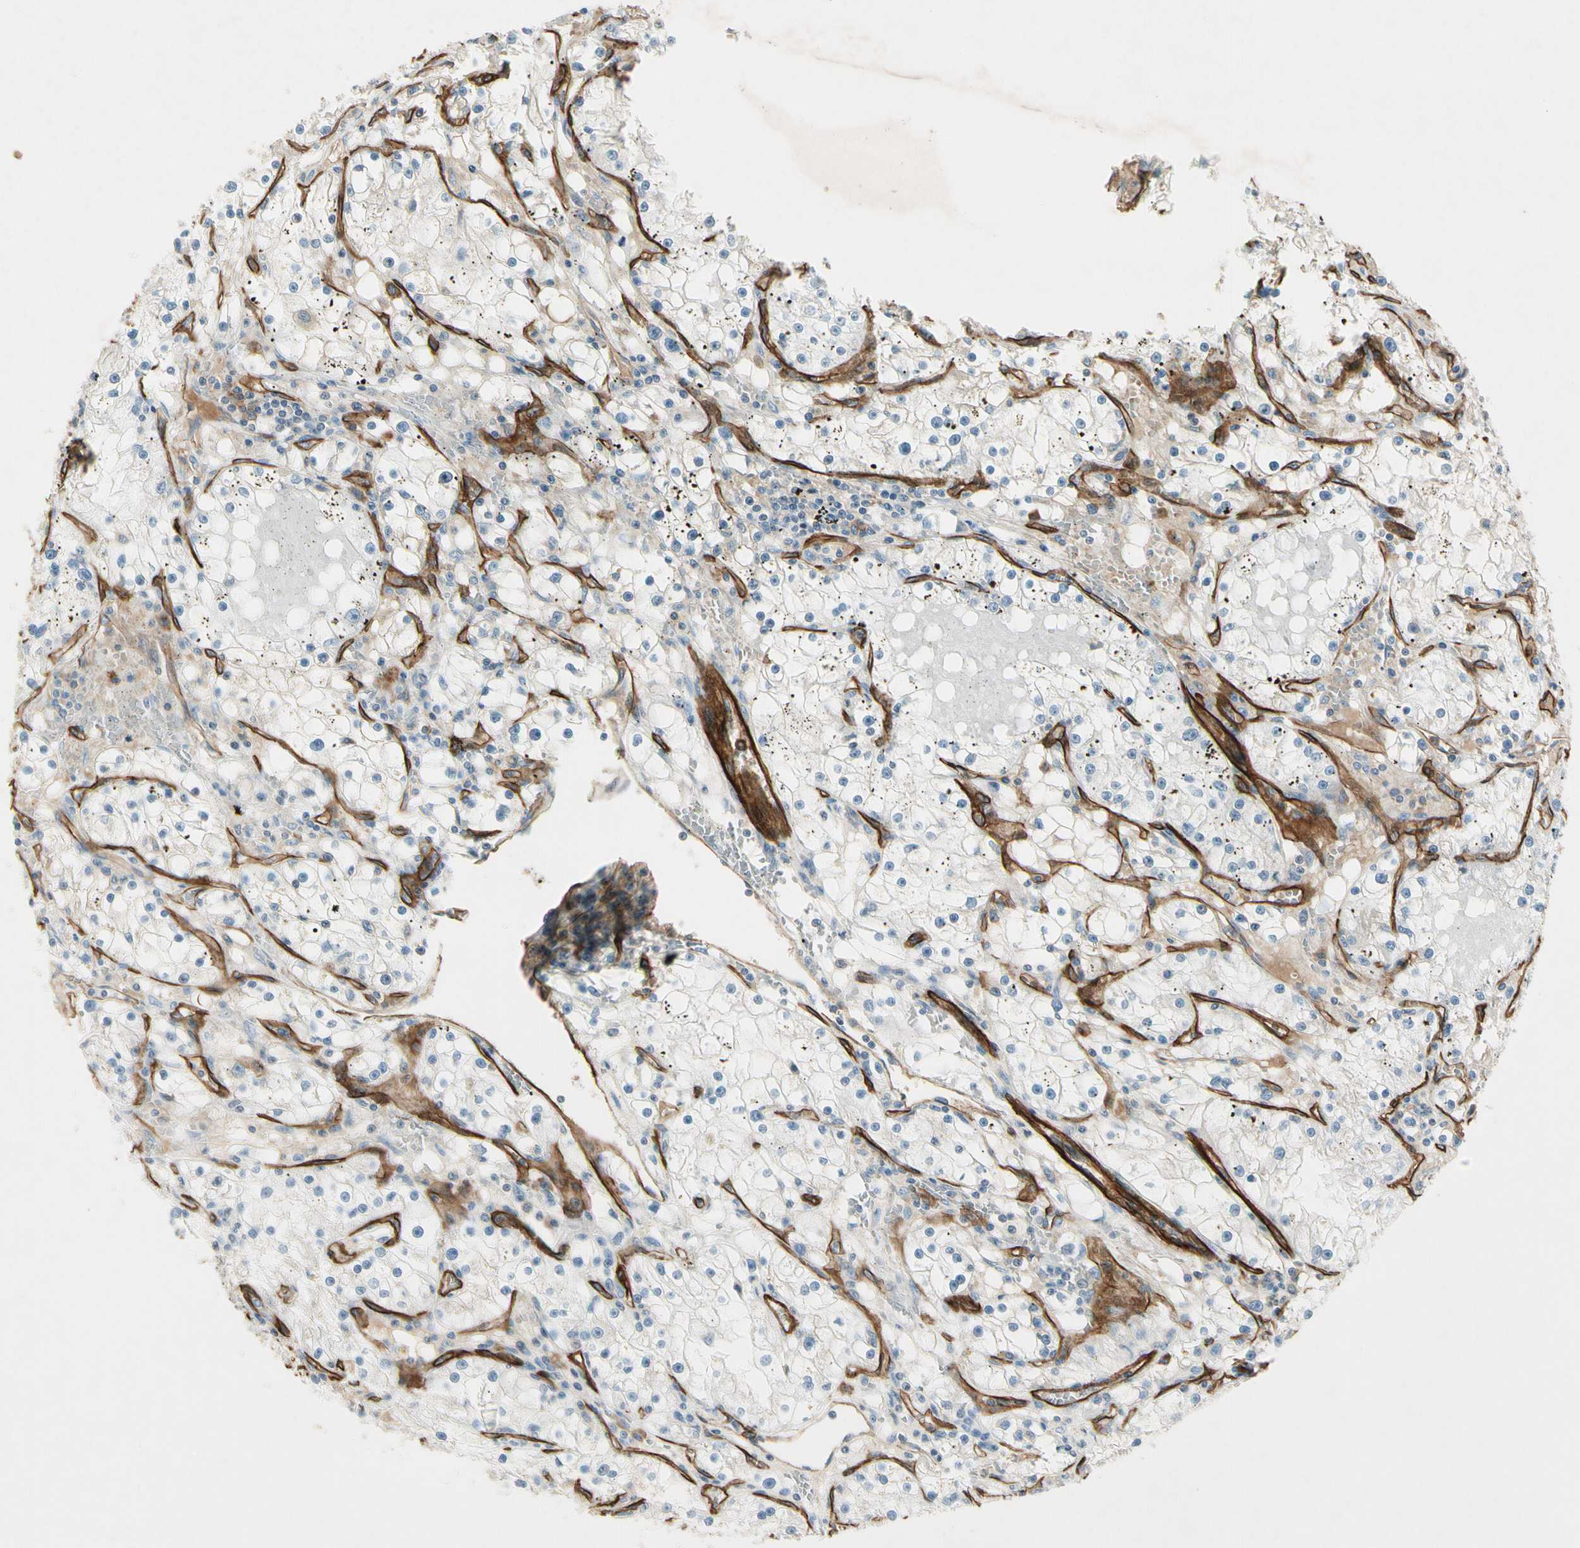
{"staining": {"intensity": "negative", "quantity": "none", "location": "none"}, "tissue": "renal cancer", "cell_type": "Tumor cells", "image_type": "cancer", "snomed": [{"axis": "morphology", "description": "Adenocarcinoma, NOS"}, {"axis": "topography", "description": "Kidney"}], "caption": "Photomicrograph shows no protein expression in tumor cells of adenocarcinoma (renal) tissue.", "gene": "CD93", "patient": {"sex": "male", "age": 56}}